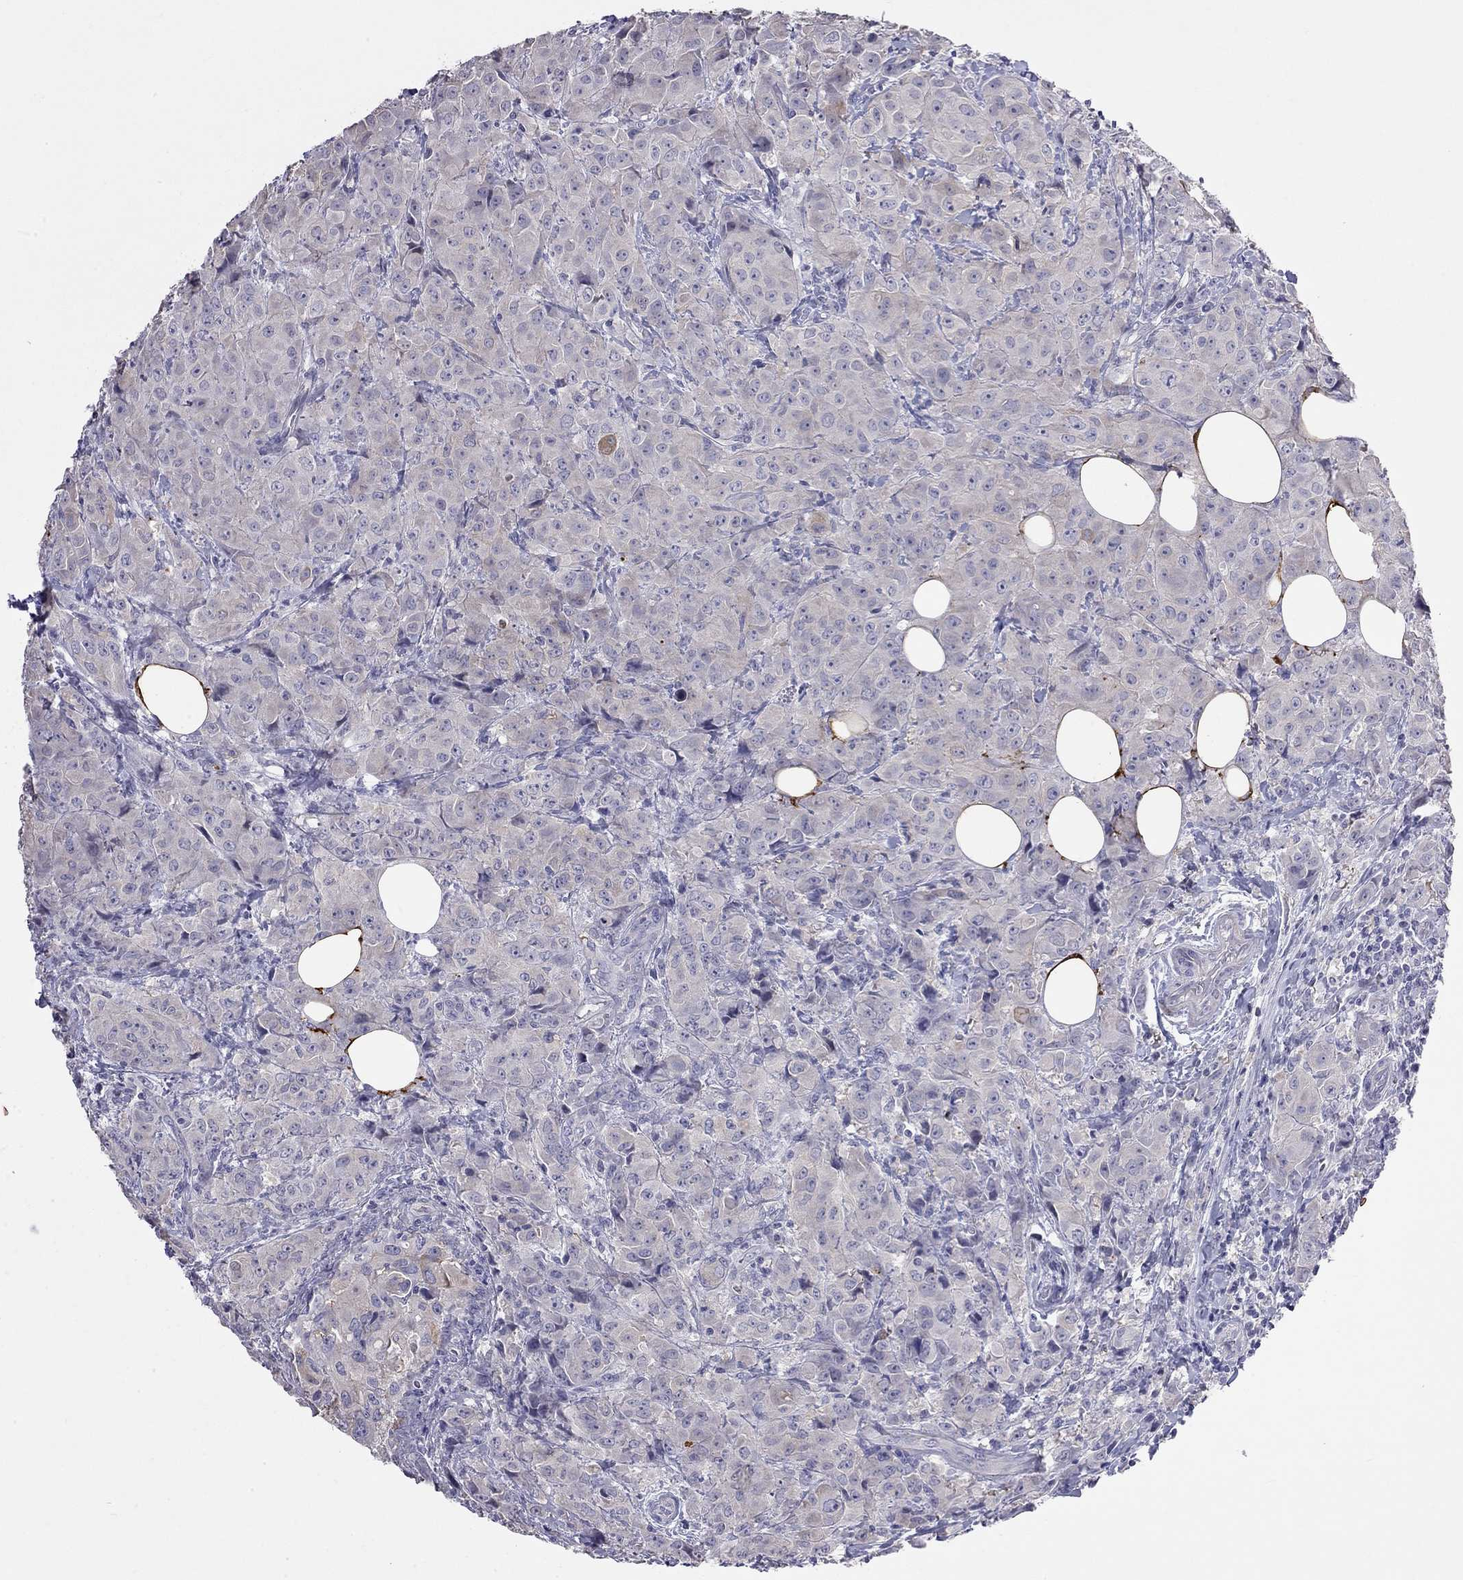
{"staining": {"intensity": "moderate", "quantity": "<25%", "location": "cytoplasmic/membranous"}, "tissue": "breast cancer", "cell_type": "Tumor cells", "image_type": "cancer", "snomed": [{"axis": "morphology", "description": "Duct carcinoma"}, {"axis": "topography", "description": "Breast"}], "caption": "Immunohistochemistry photomicrograph of human infiltrating ductal carcinoma (breast) stained for a protein (brown), which displays low levels of moderate cytoplasmic/membranous staining in about <25% of tumor cells.", "gene": "FEZ1", "patient": {"sex": "female", "age": 43}}